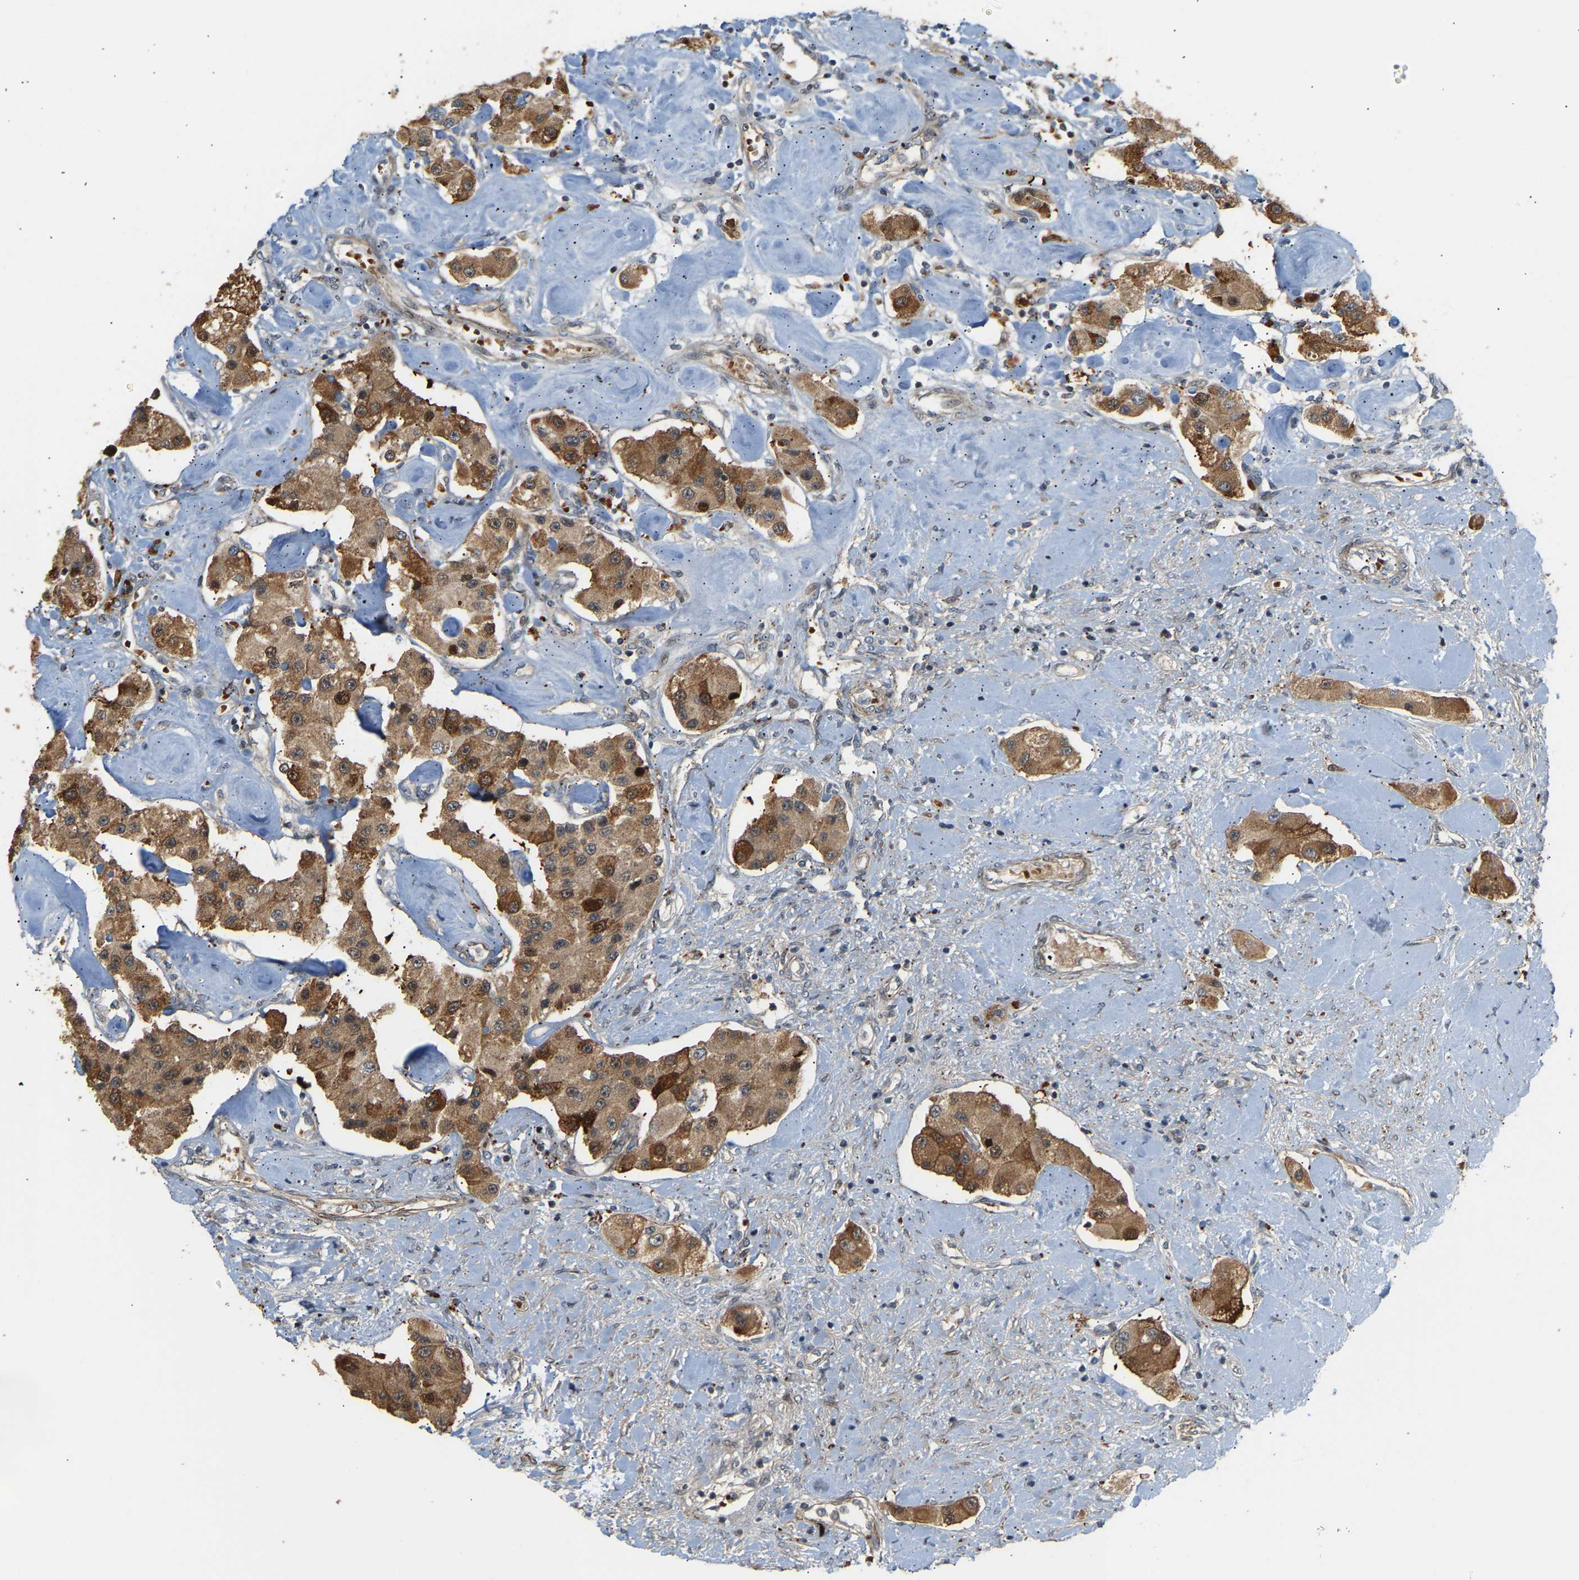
{"staining": {"intensity": "moderate", "quantity": ">75%", "location": "cytoplasmic/membranous"}, "tissue": "carcinoid", "cell_type": "Tumor cells", "image_type": "cancer", "snomed": [{"axis": "morphology", "description": "Carcinoid, malignant, NOS"}, {"axis": "topography", "description": "Pancreas"}], "caption": "Carcinoid stained with DAB (3,3'-diaminobenzidine) immunohistochemistry shows medium levels of moderate cytoplasmic/membranous staining in about >75% of tumor cells.", "gene": "POGLUT2", "patient": {"sex": "male", "age": 41}}